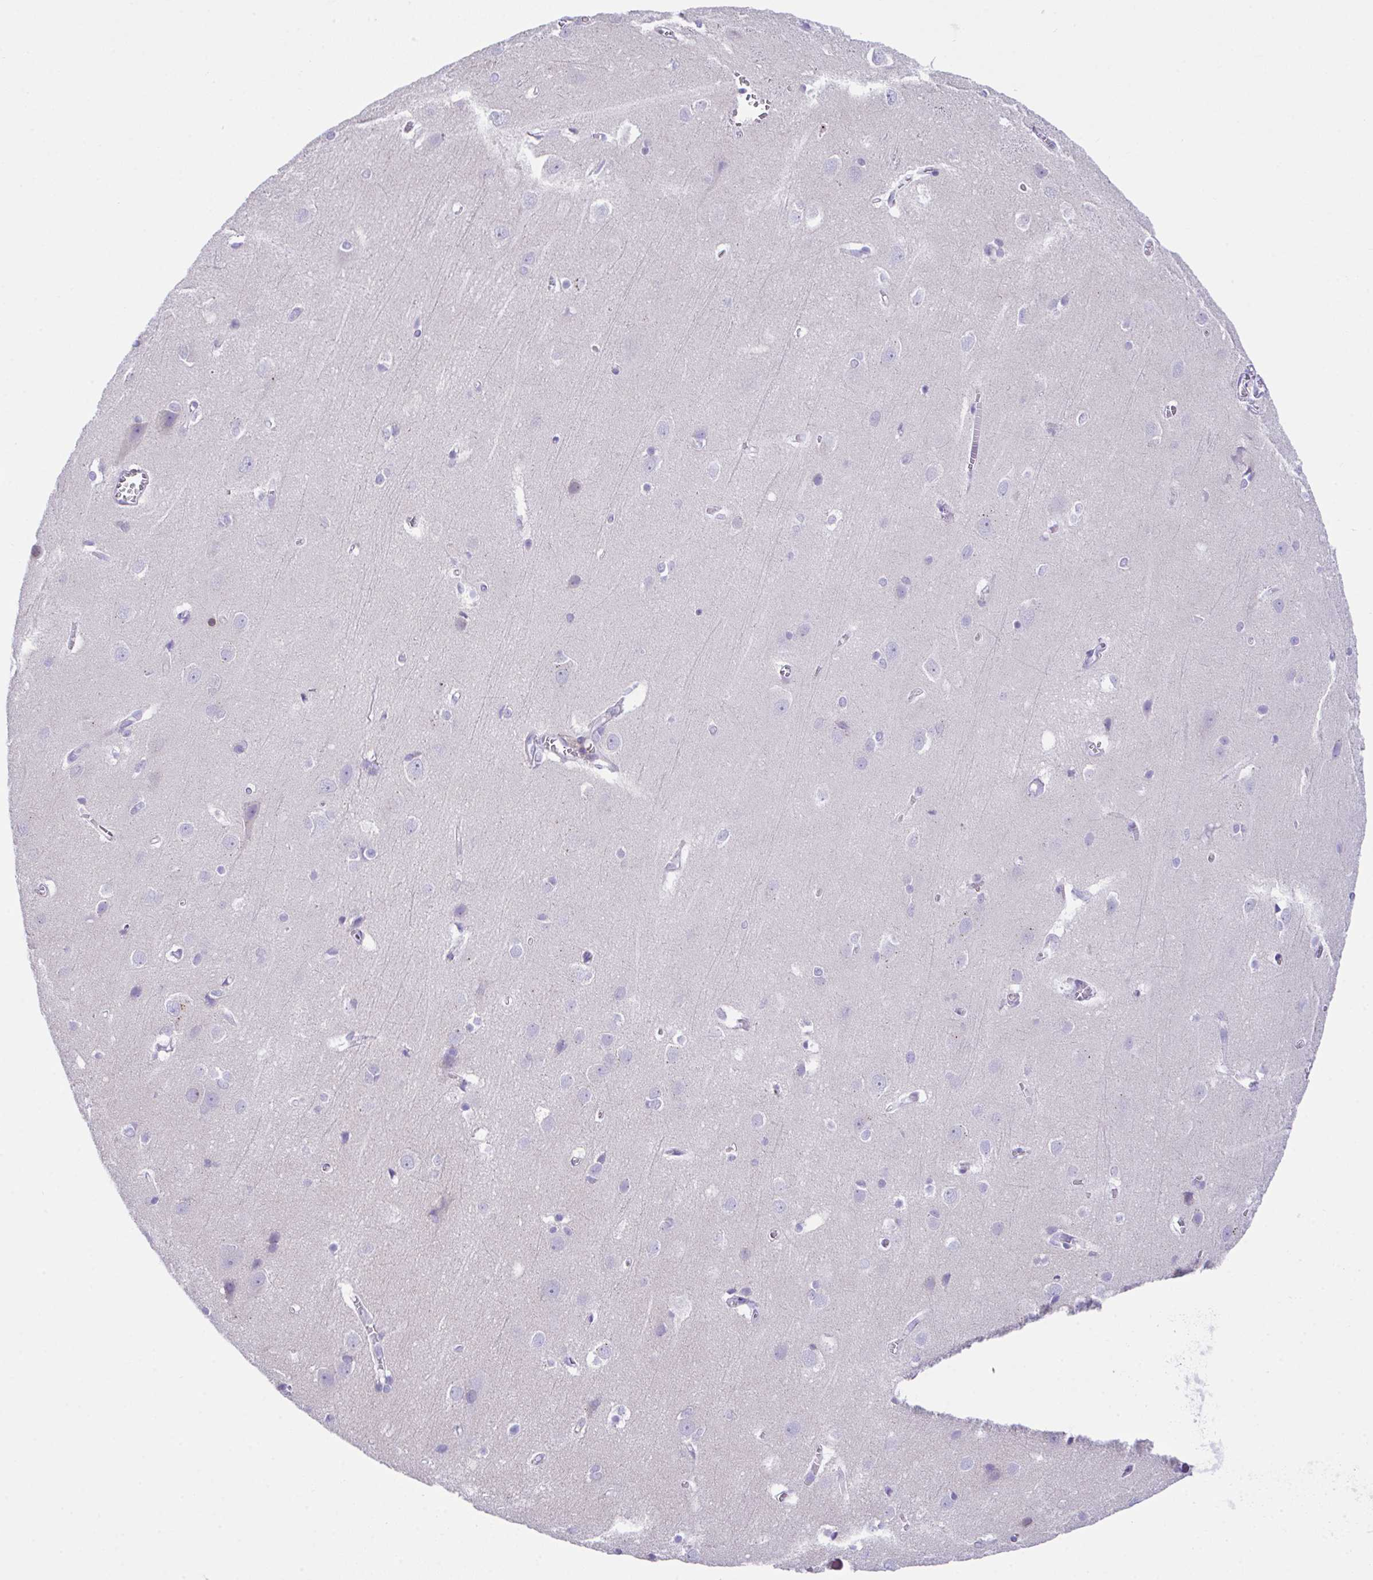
{"staining": {"intensity": "negative", "quantity": "none", "location": "none"}, "tissue": "cerebral cortex", "cell_type": "Endothelial cells", "image_type": "normal", "snomed": [{"axis": "morphology", "description": "Normal tissue, NOS"}, {"axis": "topography", "description": "Cerebral cortex"}], "caption": "Cerebral cortex was stained to show a protein in brown. There is no significant positivity in endothelial cells.", "gene": "SLC16A6", "patient": {"sex": "male", "age": 37}}